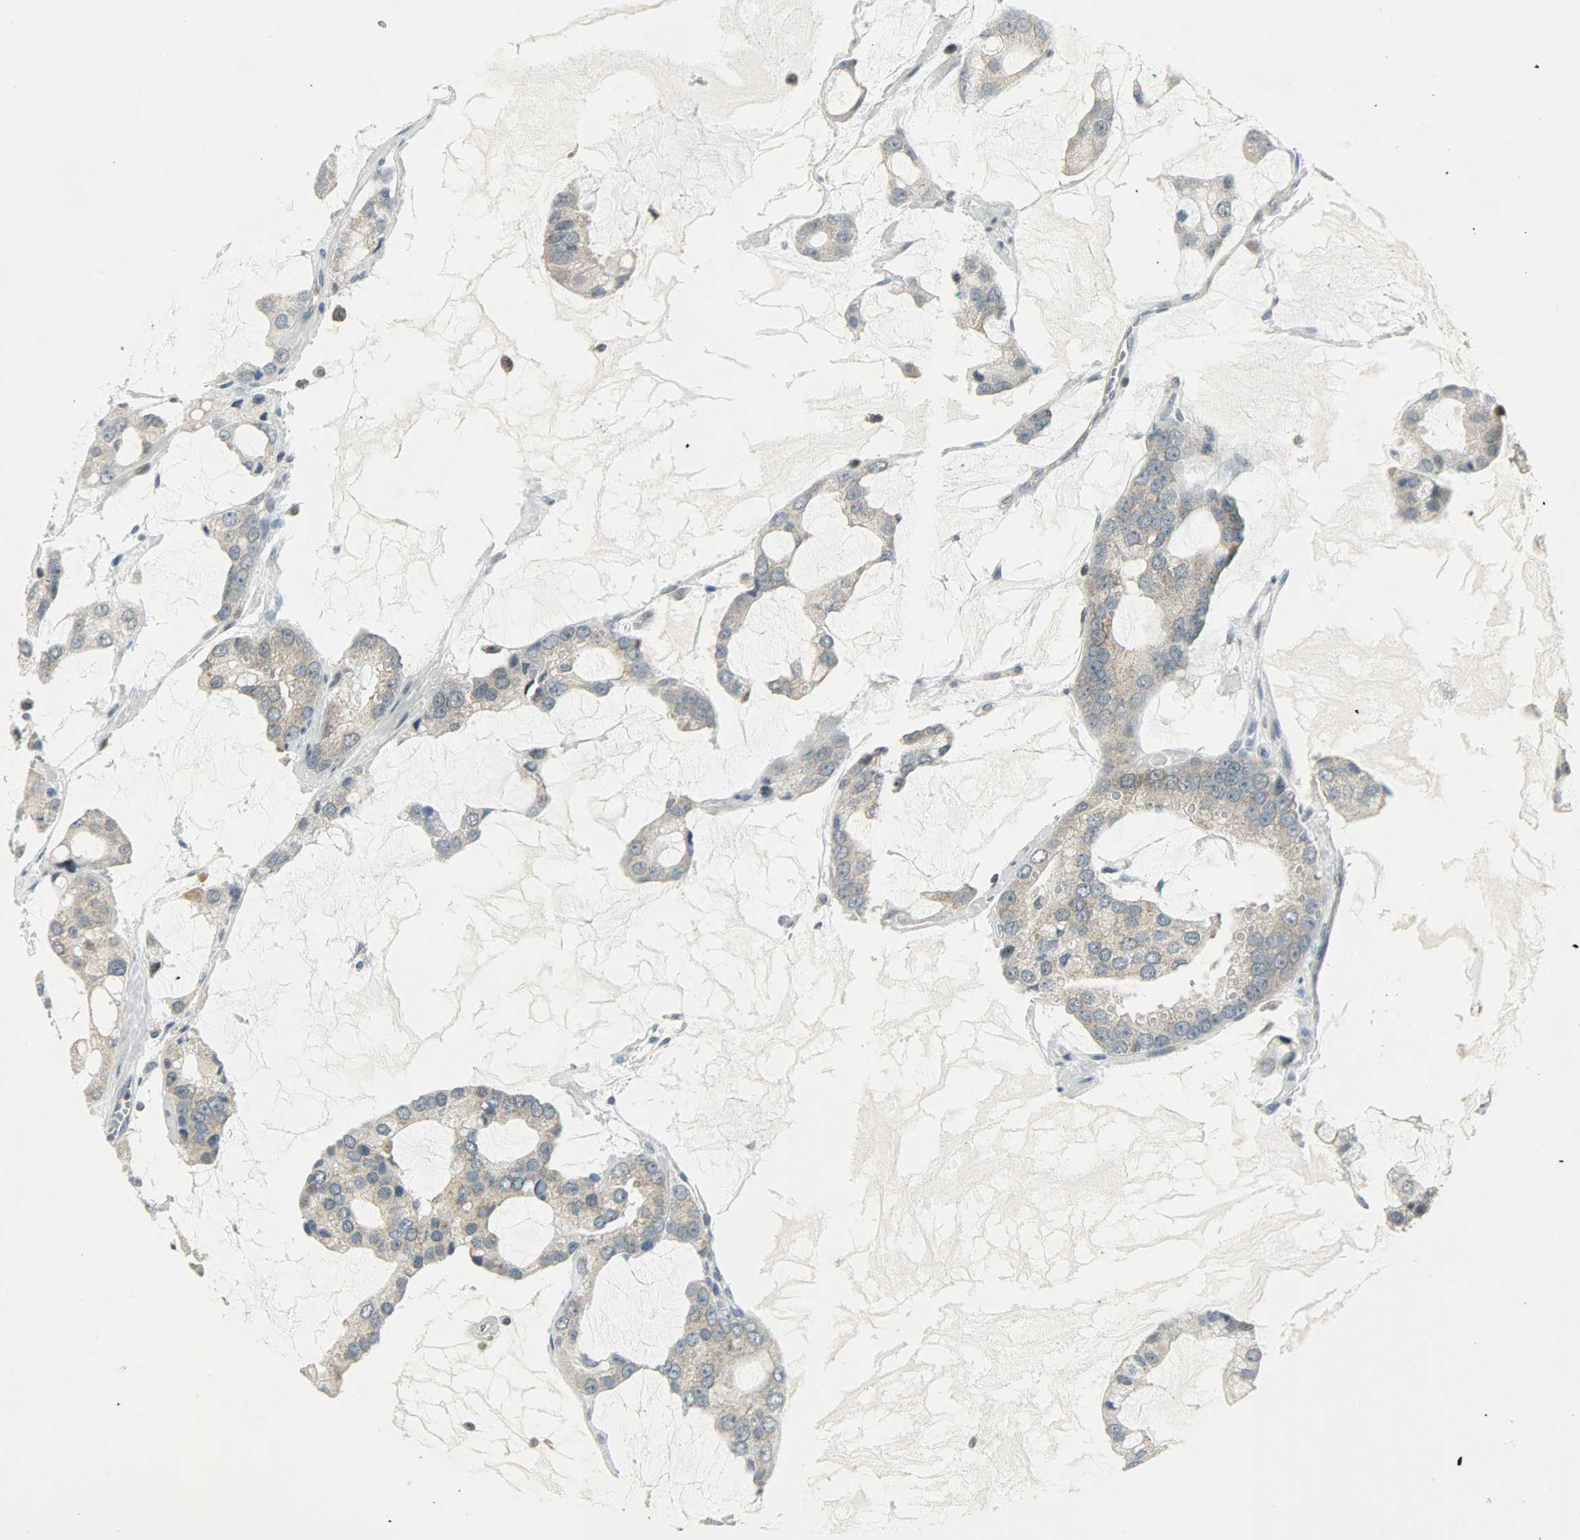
{"staining": {"intensity": "weak", "quantity": ">75%", "location": "cytoplasmic/membranous"}, "tissue": "prostate cancer", "cell_type": "Tumor cells", "image_type": "cancer", "snomed": [{"axis": "morphology", "description": "Adenocarcinoma, High grade"}, {"axis": "topography", "description": "Prostate"}], "caption": "Weak cytoplasmic/membranous expression for a protein is seen in approximately >75% of tumor cells of prostate cancer using IHC.", "gene": "IL15", "patient": {"sex": "male", "age": 67}}